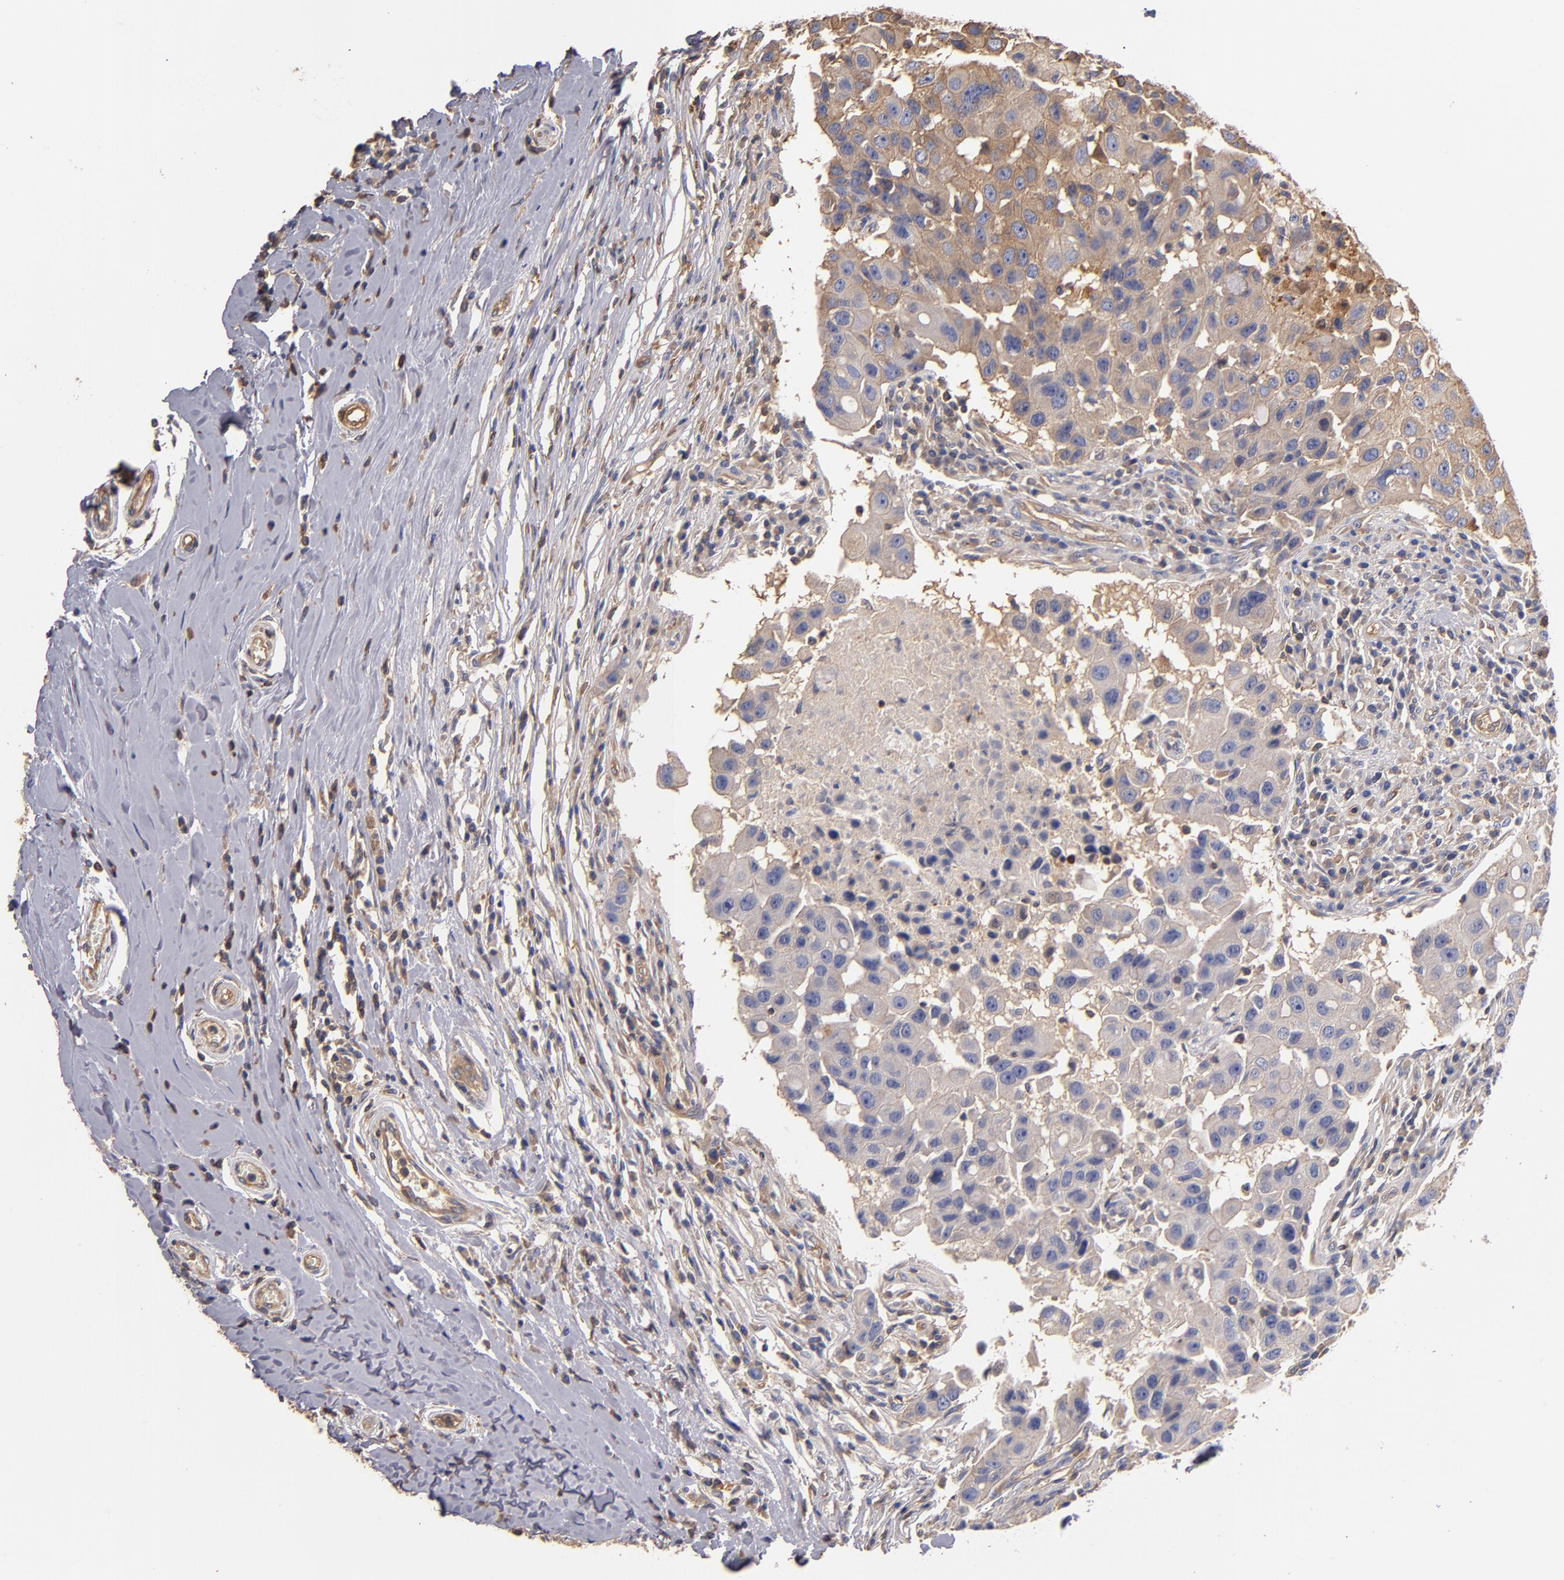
{"staining": {"intensity": "weak", "quantity": ">75%", "location": "cytoplasmic/membranous"}, "tissue": "breast cancer", "cell_type": "Tumor cells", "image_type": "cancer", "snomed": [{"axis": "morphology", "description": "Duct carcinoma"}, {"axis": "topography", "description": "Breast"}], "caption": "A brown stain labels weak cytoplasmic/membranous positivity of a protein in human breast cancer tumor cells. Ihc stains the protein in brown and the nuclei are stained blue.", "gene": "ESYT2", "patient": {"sex": "female", "age": 27}}